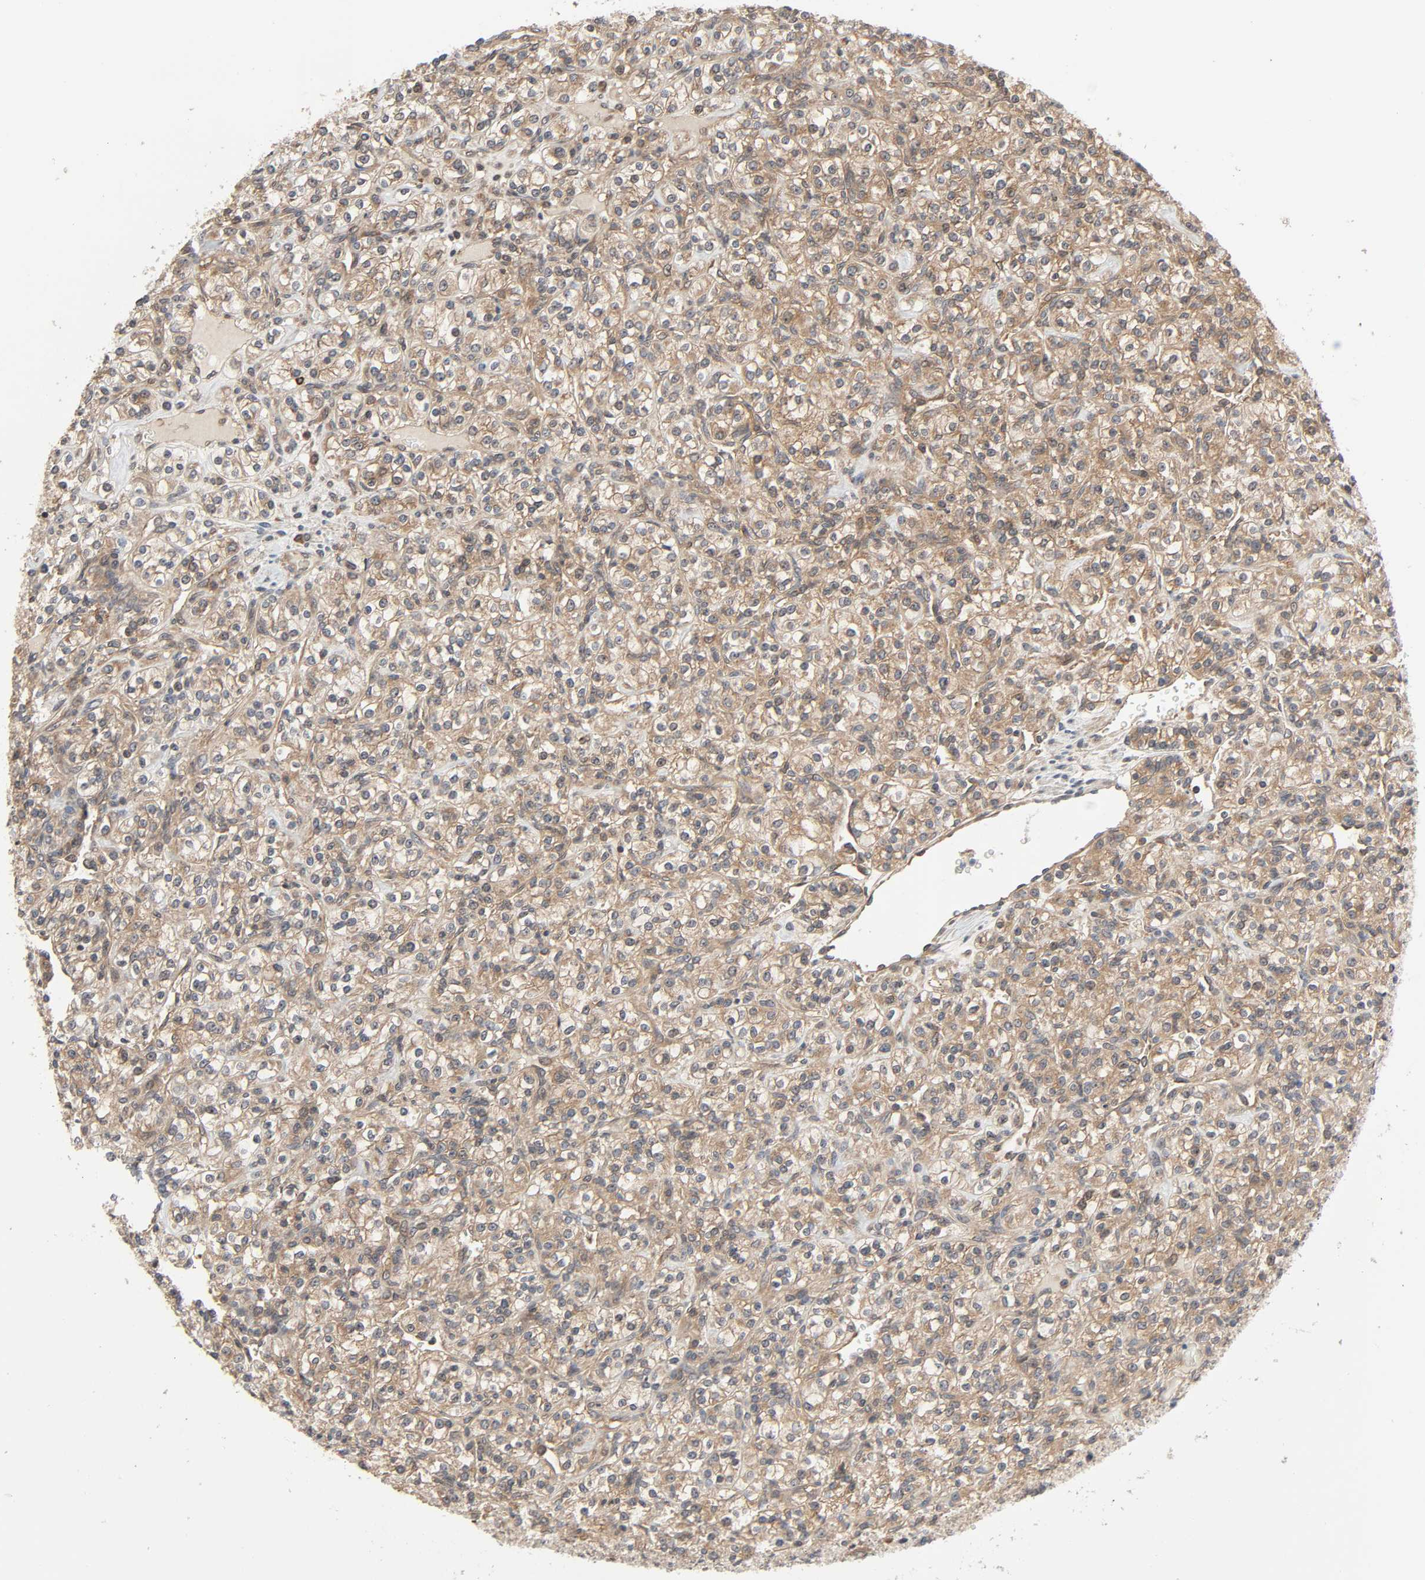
{"staining": {"intensity": "moderate", "quantity": ">75%", "location": "cytoplasmic/membranous"}, "tissue": "renal cancer", "cell_type": "Tumor cells", "image_type": "cancer", "snomed": [{"axis": "morphology", "description": "Adenocarcinoma, NOS"}, {"axis": "topography", "description": "Kidney"}], "caption": "This micrograph displays renal adenocarcinoma stained with IHC to label a protein in brown. The cytoplasmic/membranous of tumor cells show moderate positivity for the protein. Nuclei are counter-stained blue.", "gene": "PPP2R1B", "patient": {"sex": "male", "age": 77}}